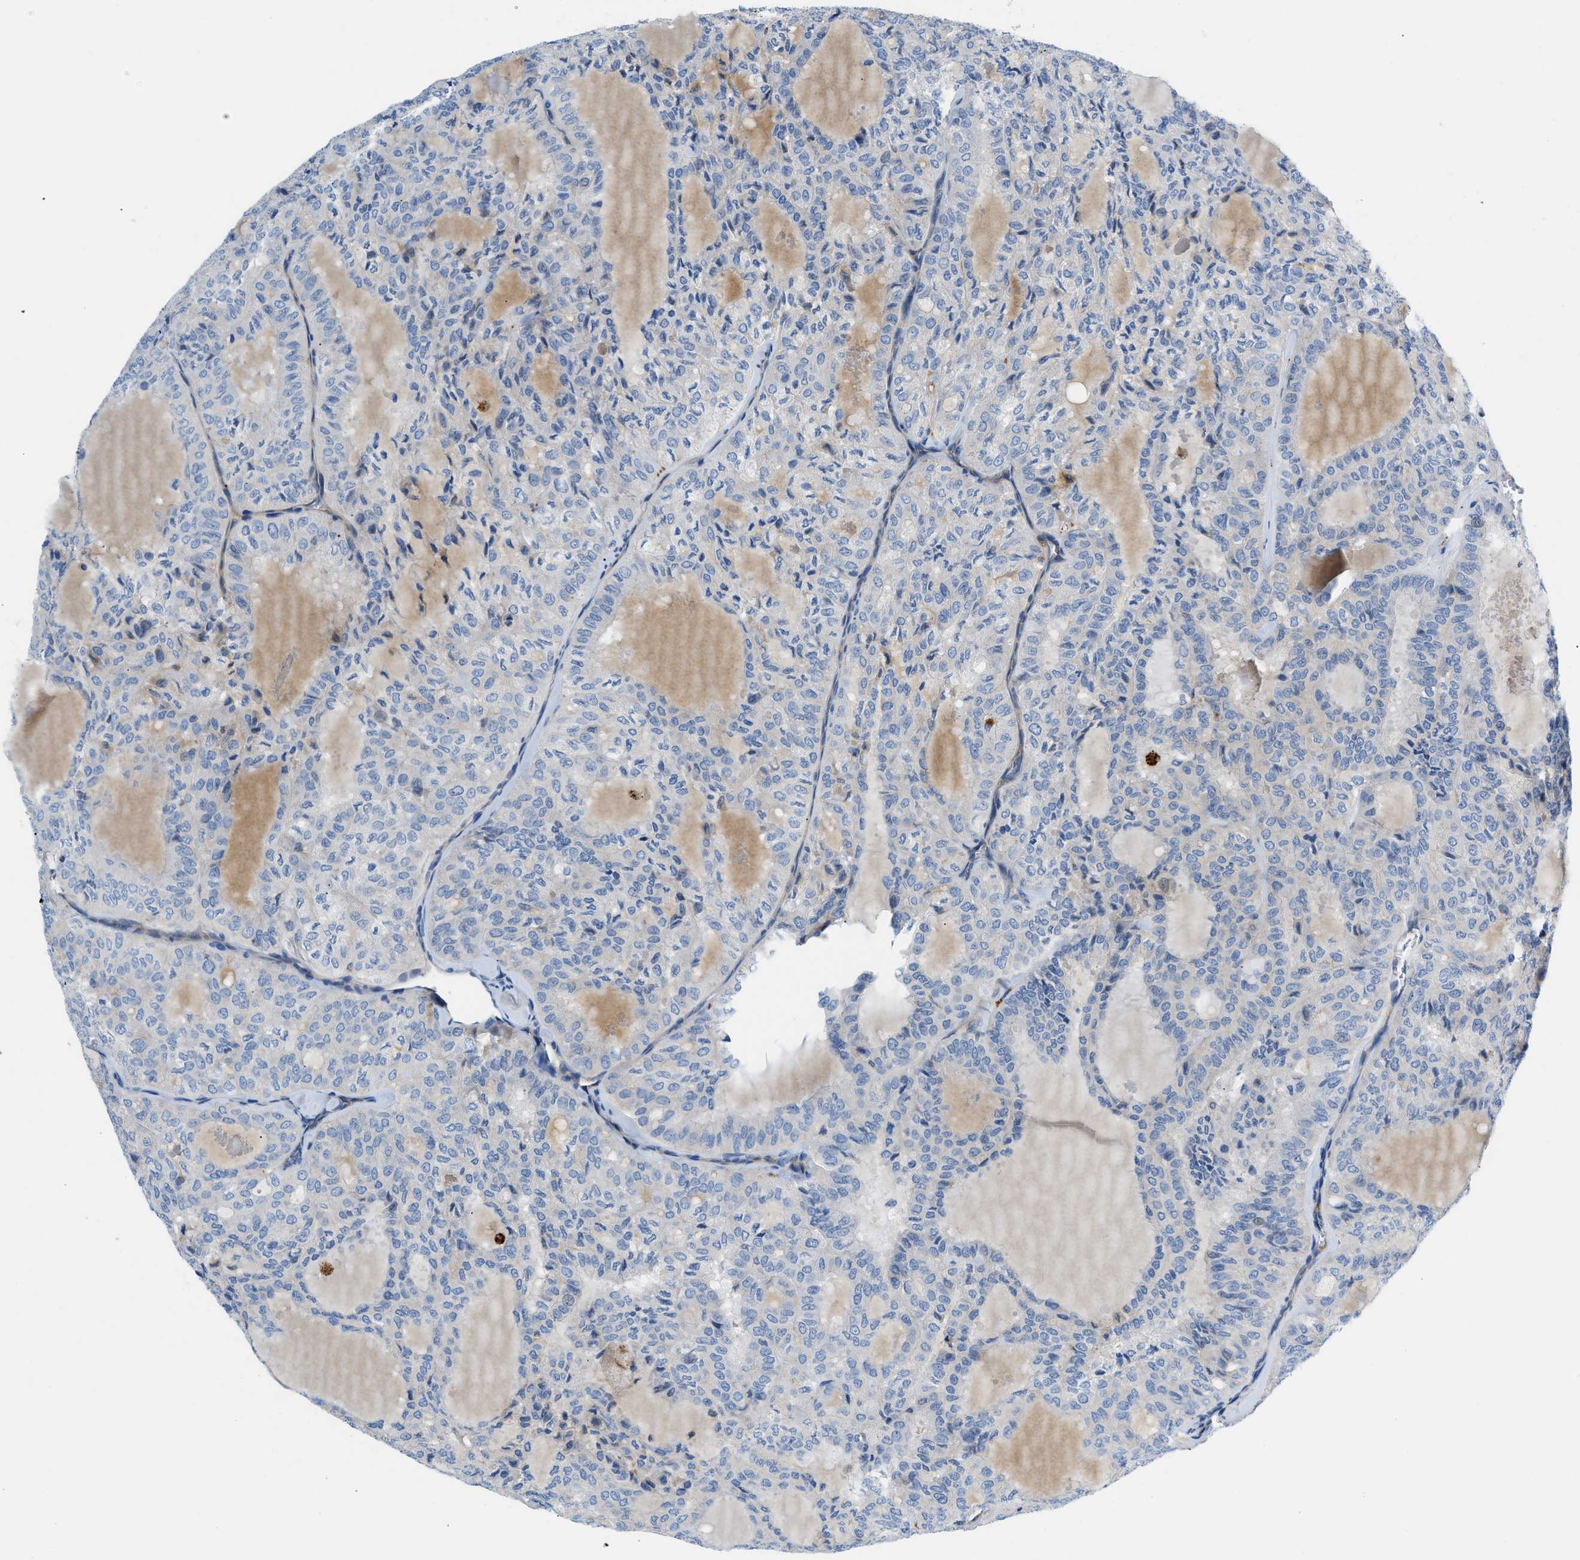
{"staining": {"intensity": "negative", "quantity": "none", "location": "none"}, "tissue": "thyroid cancer", "cell_type": "Tumor cells", "image_type": "cancer", "snomed": [{"axis": "morphology", "description": "Follicular adenoma carcinoma, NOS"}, {"axis": "topography", "description": "Thyroid gland"}], "caption": "IHC histopathology image of neoplastic tissue: follicular adenoma carcinoma (thyroid) stained with DAB (3,3'-diaminobenzidine) reveals no significant protein expression in tumor cells.", "gene": "ORAI1", "patient": {"sex": "male", "age": 75}}